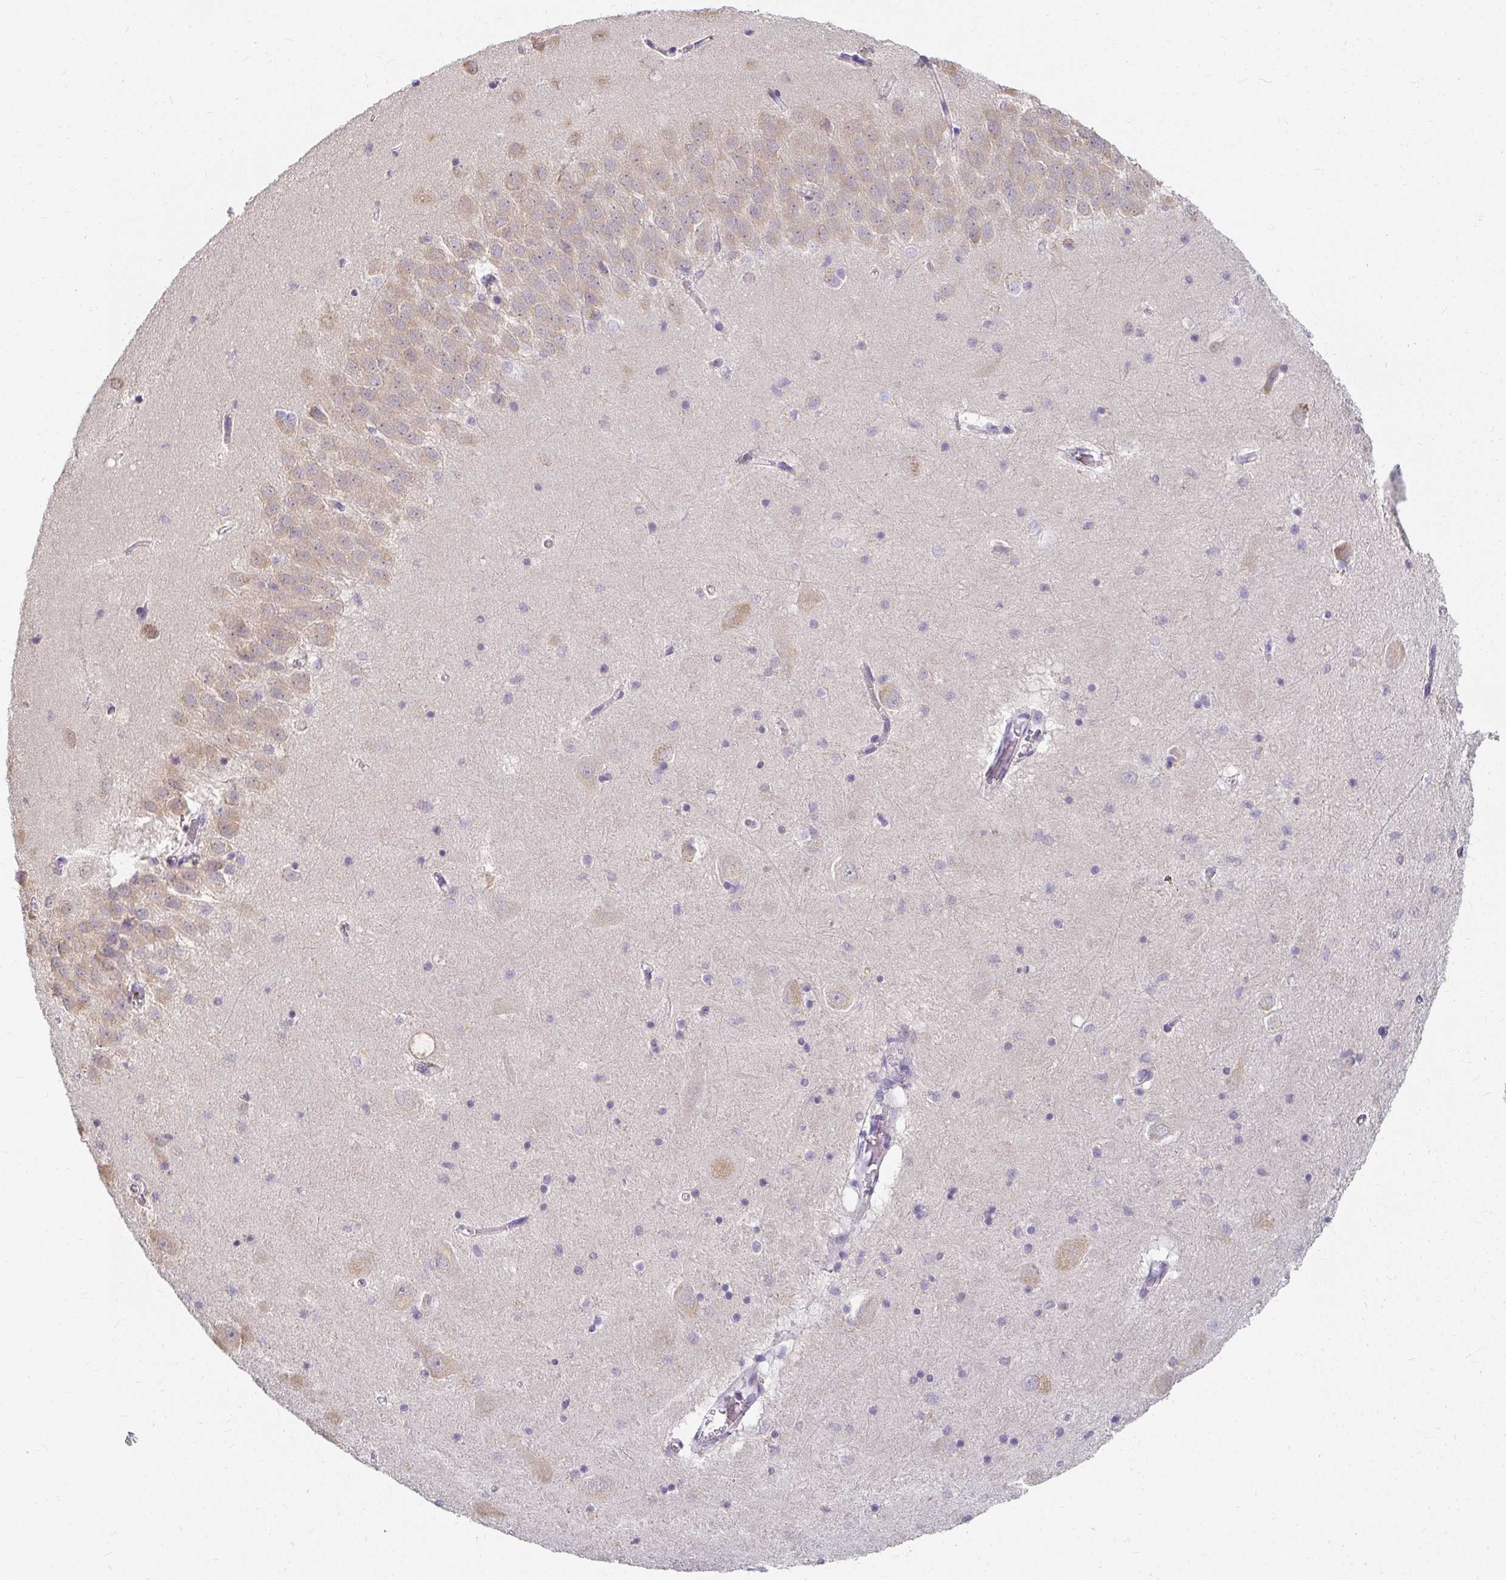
{"staining": {"intensity": "negative", "quantity": "none", "location": "none"}, "tissue": "hippocampus", "cell_type": "Glial cells", "image_type": "normal", "snomed": [{"axis": "morphology", "description": "Normal tissue, NOS"}, {"axis": "topography", "description": "Hippocampus"}], "caption": "Glial cells show no significant protein staining in benign hippocampus.", "gene": "LOXL4", "patient": {"sex": "male", "age": 58}}